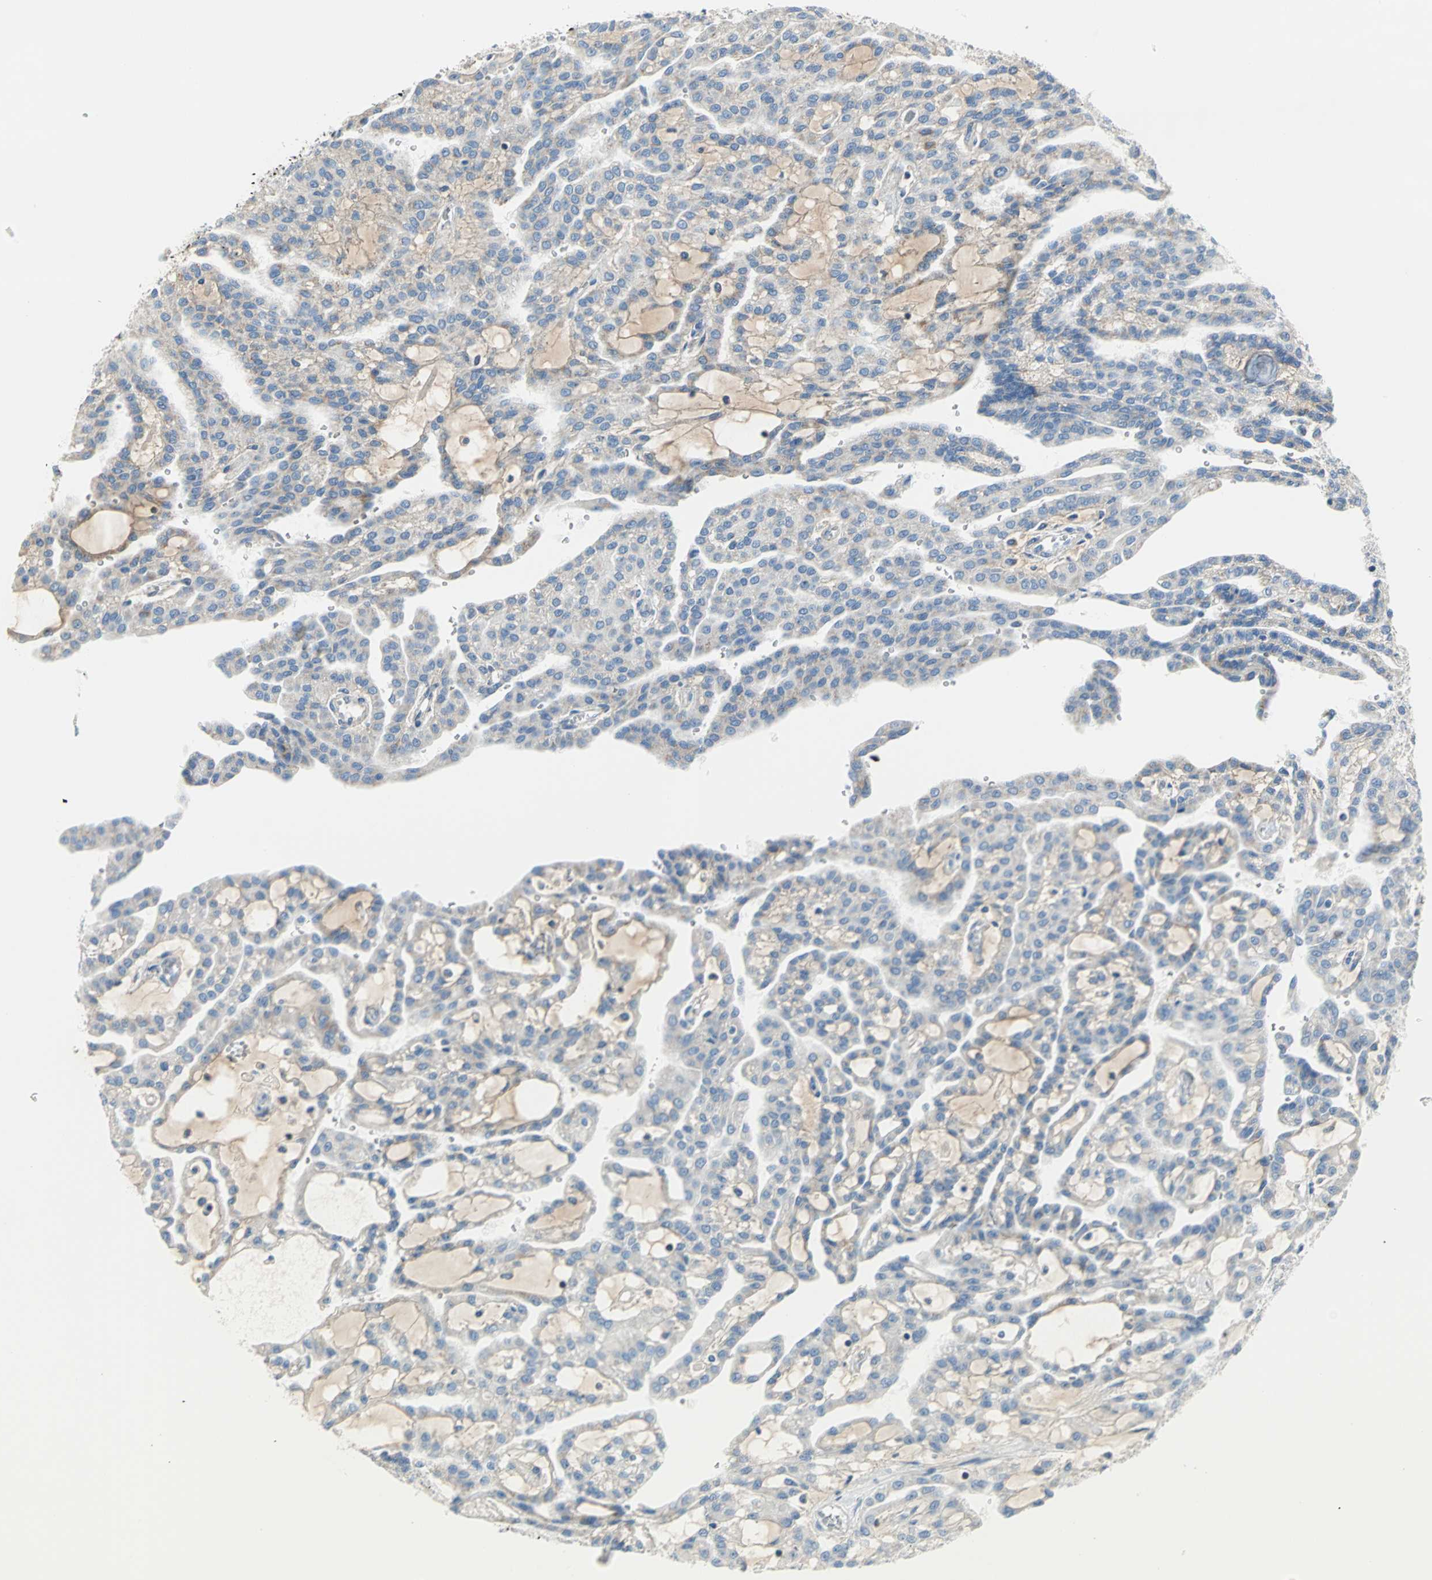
{"staining": {"intensity": "weak", "quantity": "25%-75%", "location": "cytoplasmic/membranous"}, "tissue": "renal cancer", "cell_type": "Tumor cells", "image_type": "cancer", "snomed": [{"axis": "morphology", "description": "Adenocarcinoma, NOS"}, {"axis": "topography", "description": "Kidney"}], "caption": "Renal cancer tissue shows weak cytoplasmic/membranous staining in approximately 25%-75% of tumor cells, visualized by immunohistochemistry.", "gene": "ALOX15", "patient": {"sex": "male", "age": 63}}